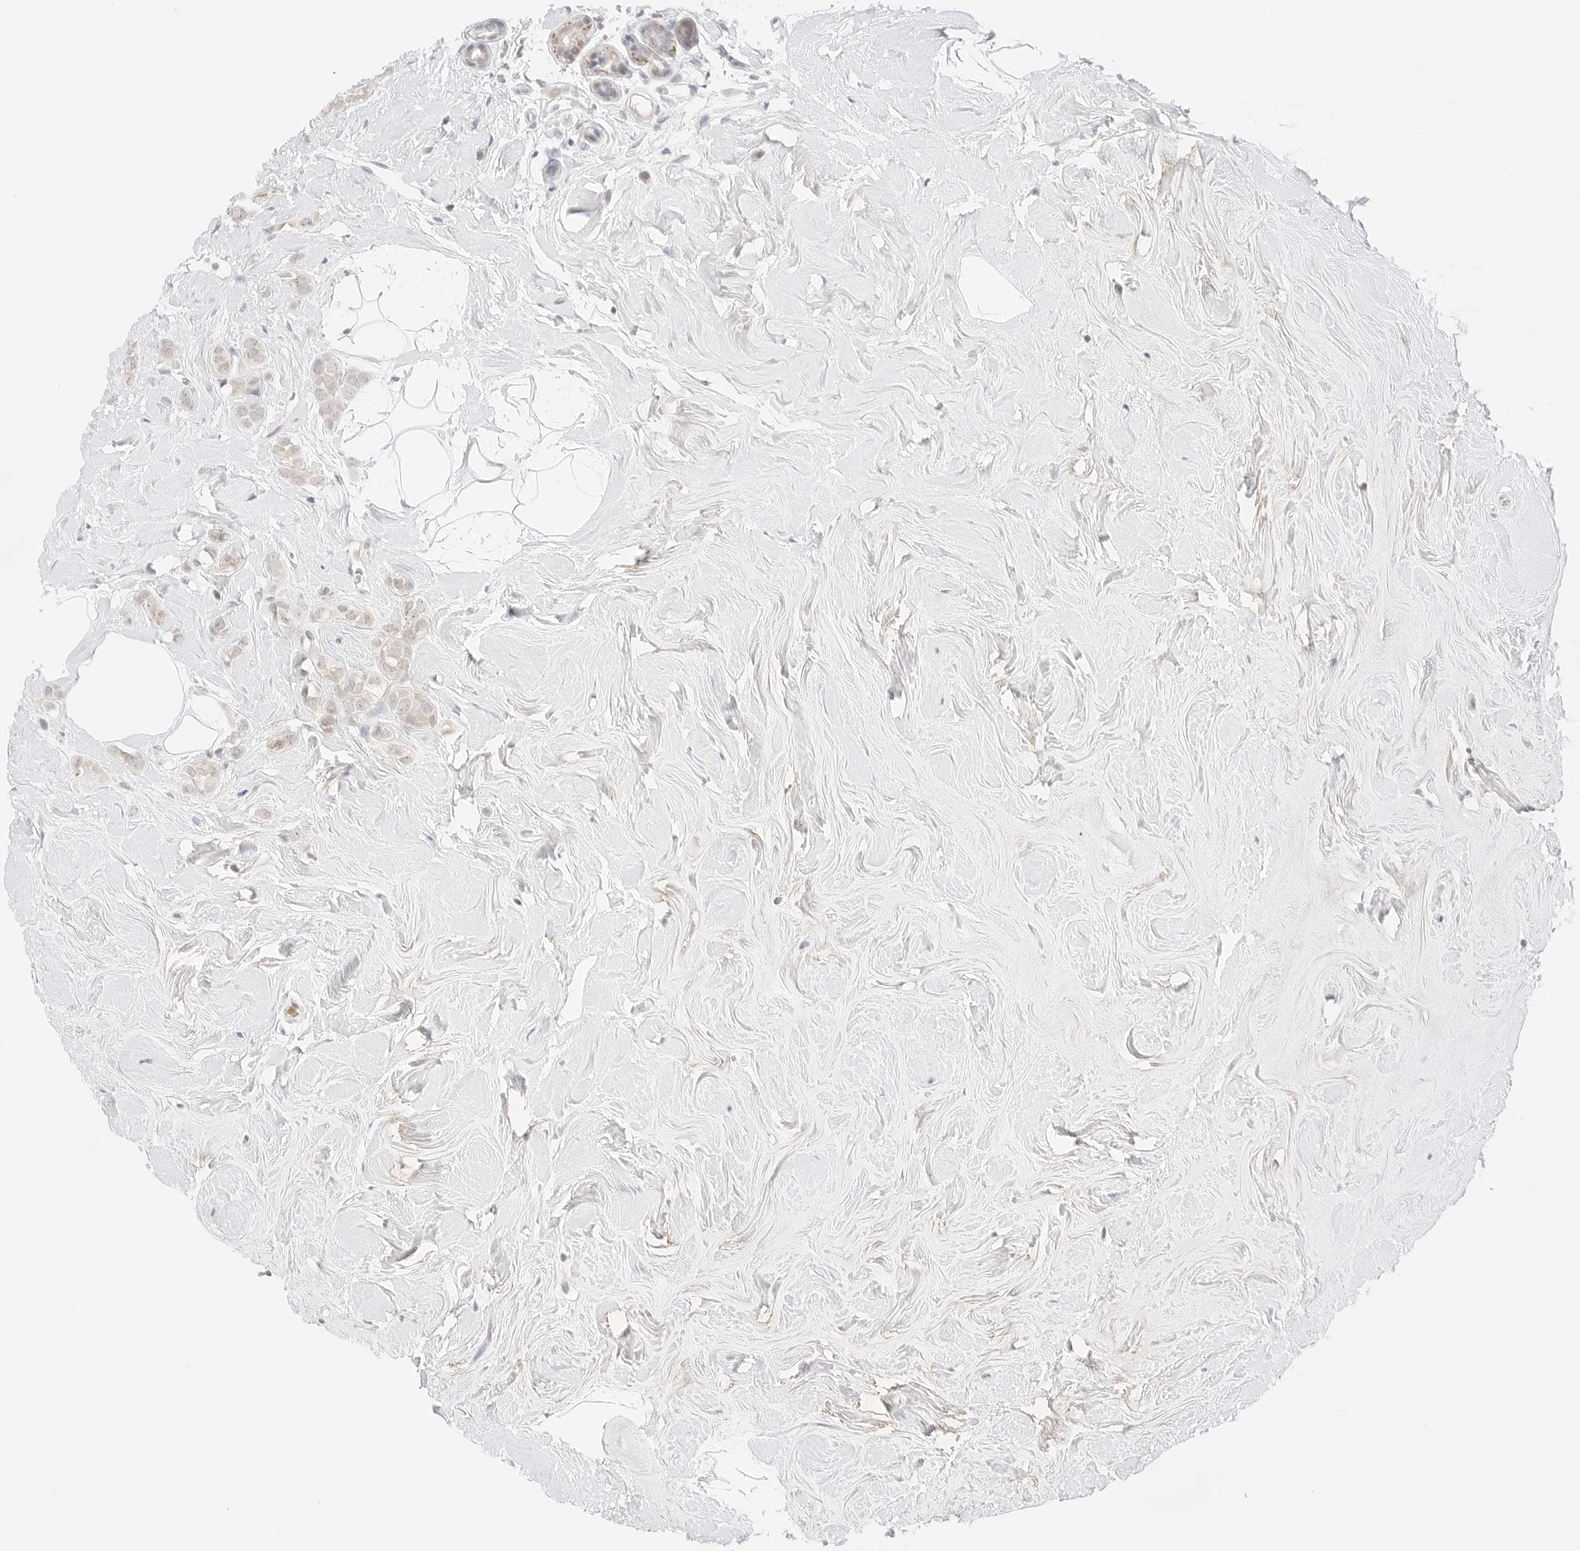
{"staining": {"intensity": "negative", "quantity": "none", "location": "none"}, "tissue": "breast cancer", "cell_type": "Tumor cells", "image_type": "cancer", "snomed": [{"axis": "morphology", "description": "Lobular carcinoma"}, {"axis": "topography", "description": "Breast"}], "caption": "Immunohistochemistry image of human breast cancer (lobular carcinoma) stained for a protein (brown), which shows no positivity in tumor cells.", "gene": "GNAS", "patient": {"sex": "female", "age": 47}}